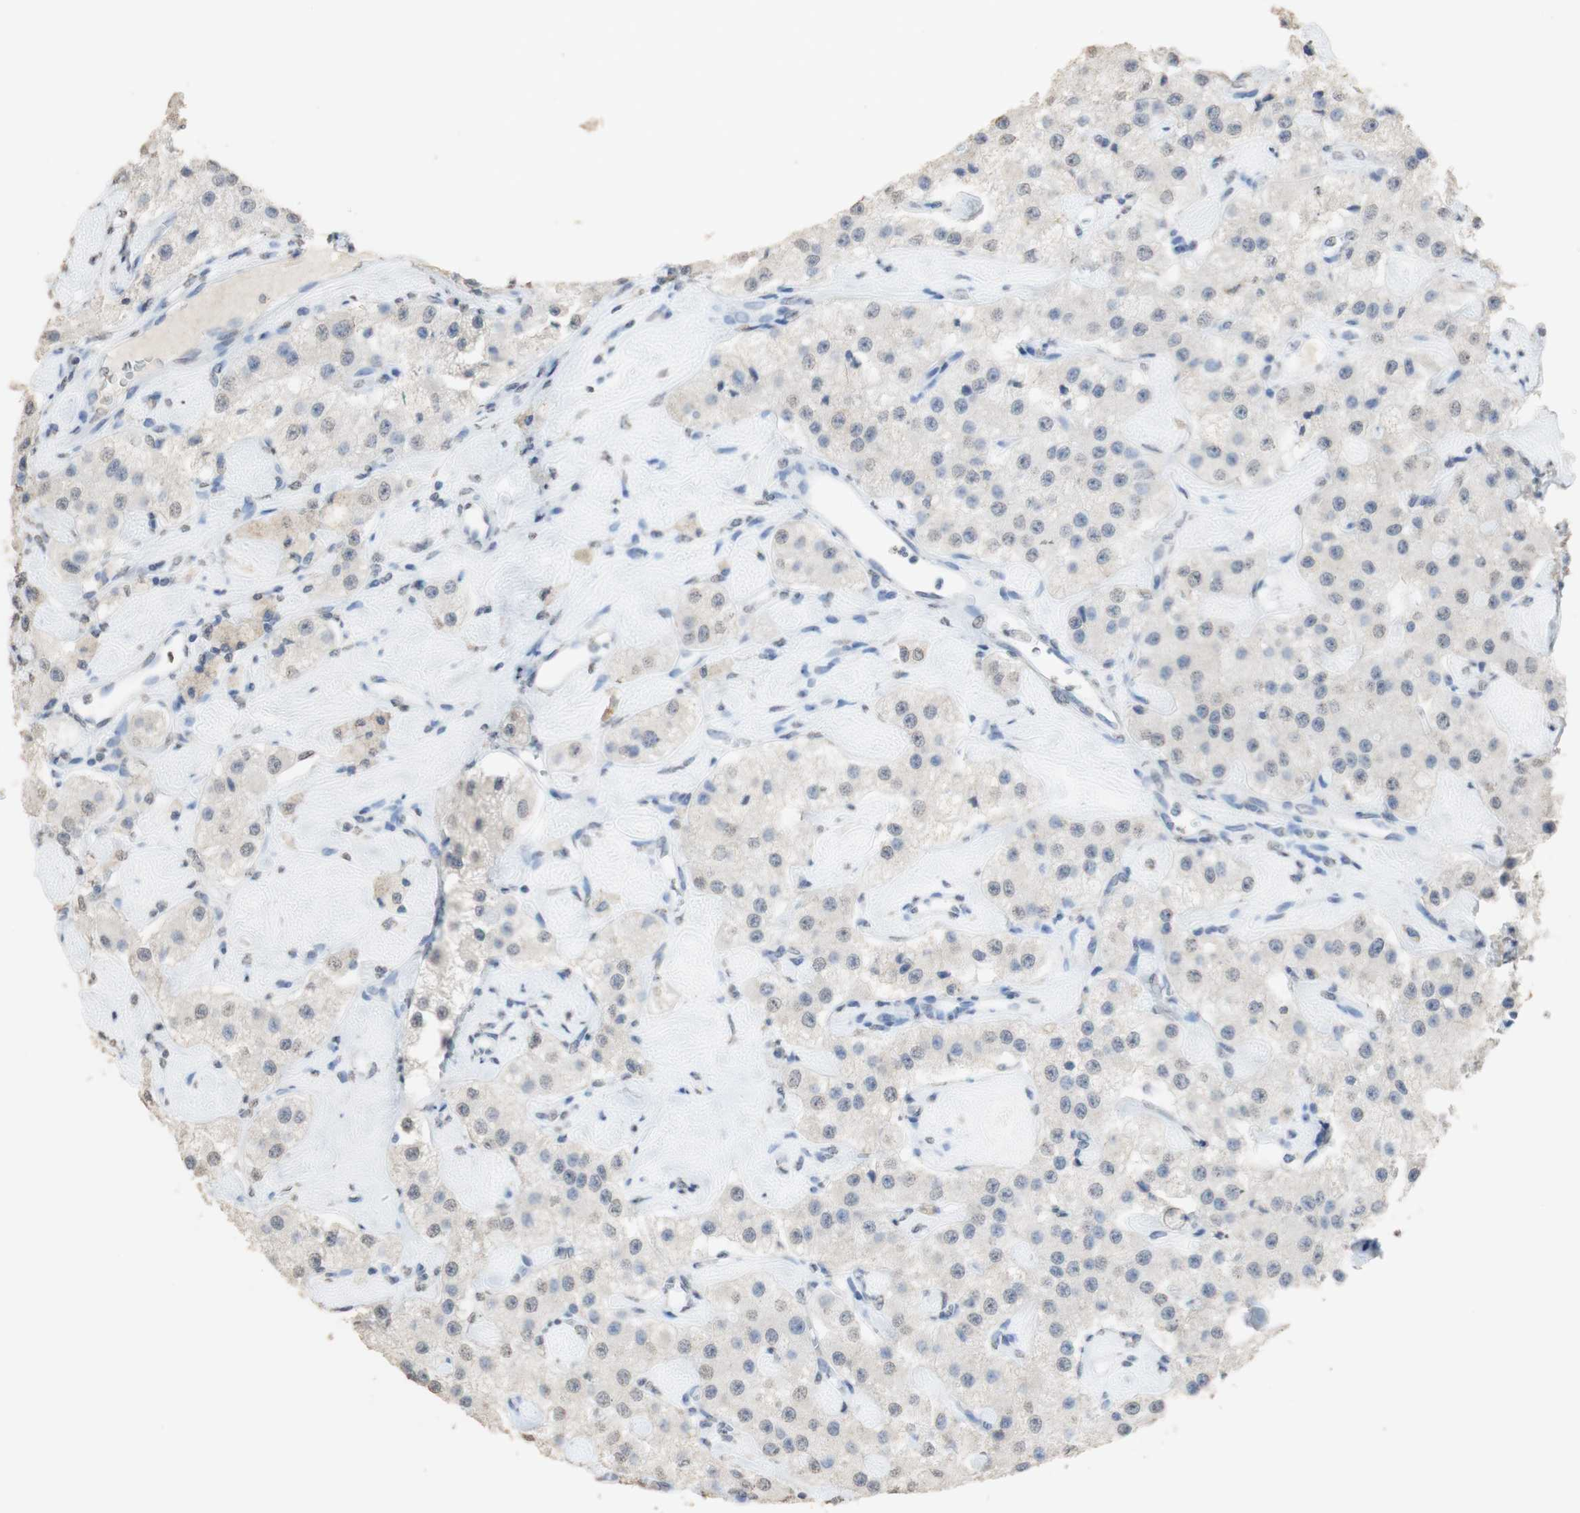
{"staining": {"intensity": "weak", "quantity": "25%-75%", "location": "cytoplasmic/membranous,nuclear"}, "tissue": "carcinoid", "cell_type": "Tumor cells", "image_type": "cancer", "snomed": [{"axis": "morphology", "description": "Carcinoid, malignant, NOS"}, {"axis": "topography", "description": "Pancreas"}], "caption": "Protein expression analysis of carcinoid demonstrates weak cytoplasmic/membranous and nuclear expression in about 25%-75% of tumor cells. The staining was performed using DAB (3,3'-diaminobenzidine), with brown indicating positive protein expression. Nuclei are stained blue with hematoxylin.", "gene": "L1CAM", "patient": {"sex": "male", "age": 41}}